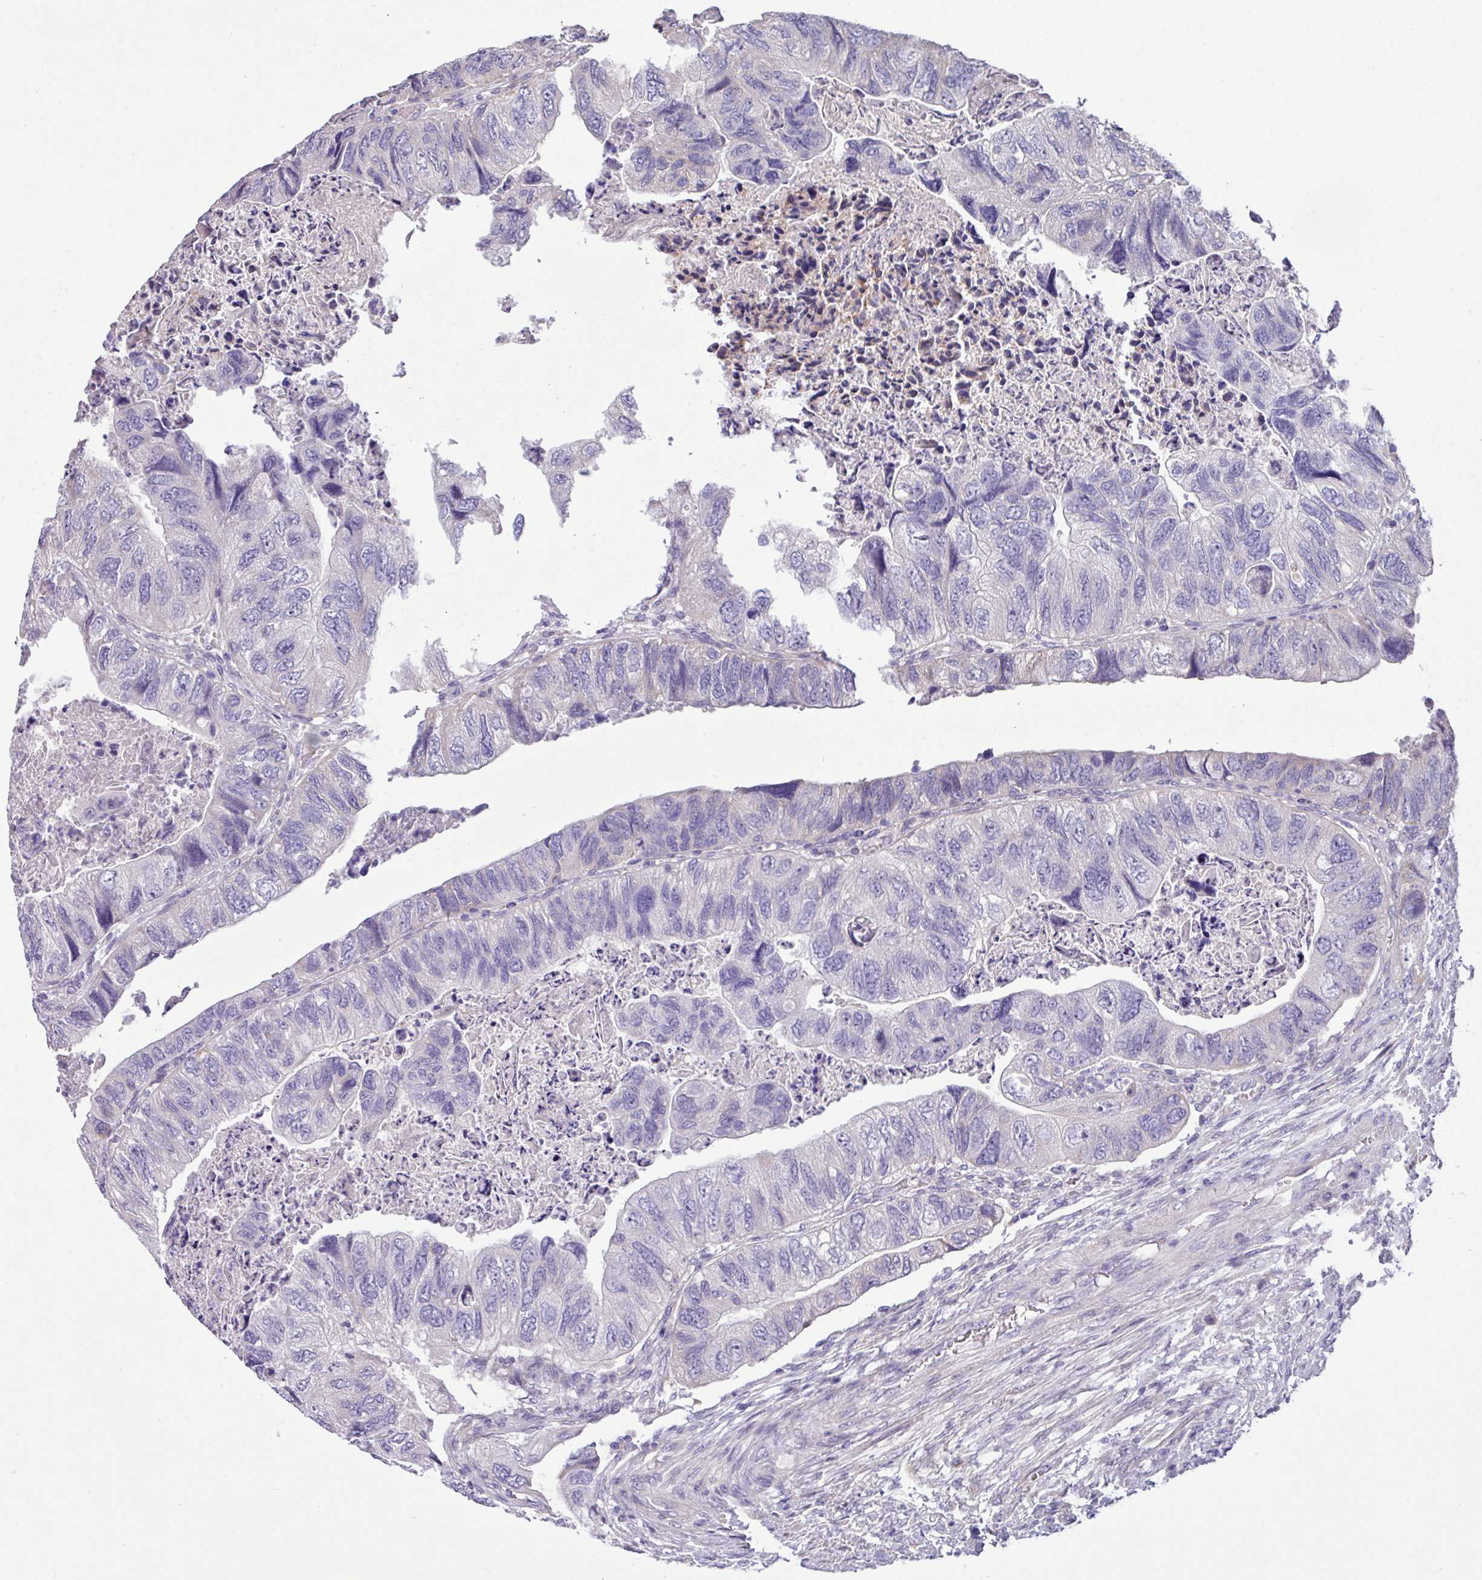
{"staining": {"intensity": "negative", "quantity": "none", "location": "none"}, "tissue": "colorectal cancer", "cell_type": "Tumor cells", "image_type": "cancer", "snomed": [{"axis": "morphology", "description": "Adenocarcinoma, NOS"}, {"axis": "topography", "description": "Rectum"}], "caption": "Tumor cells are negative for protein expression in human colorectal cancer.", "gene": "IRGC", "patient": {"sex": "male", "age": 63}}